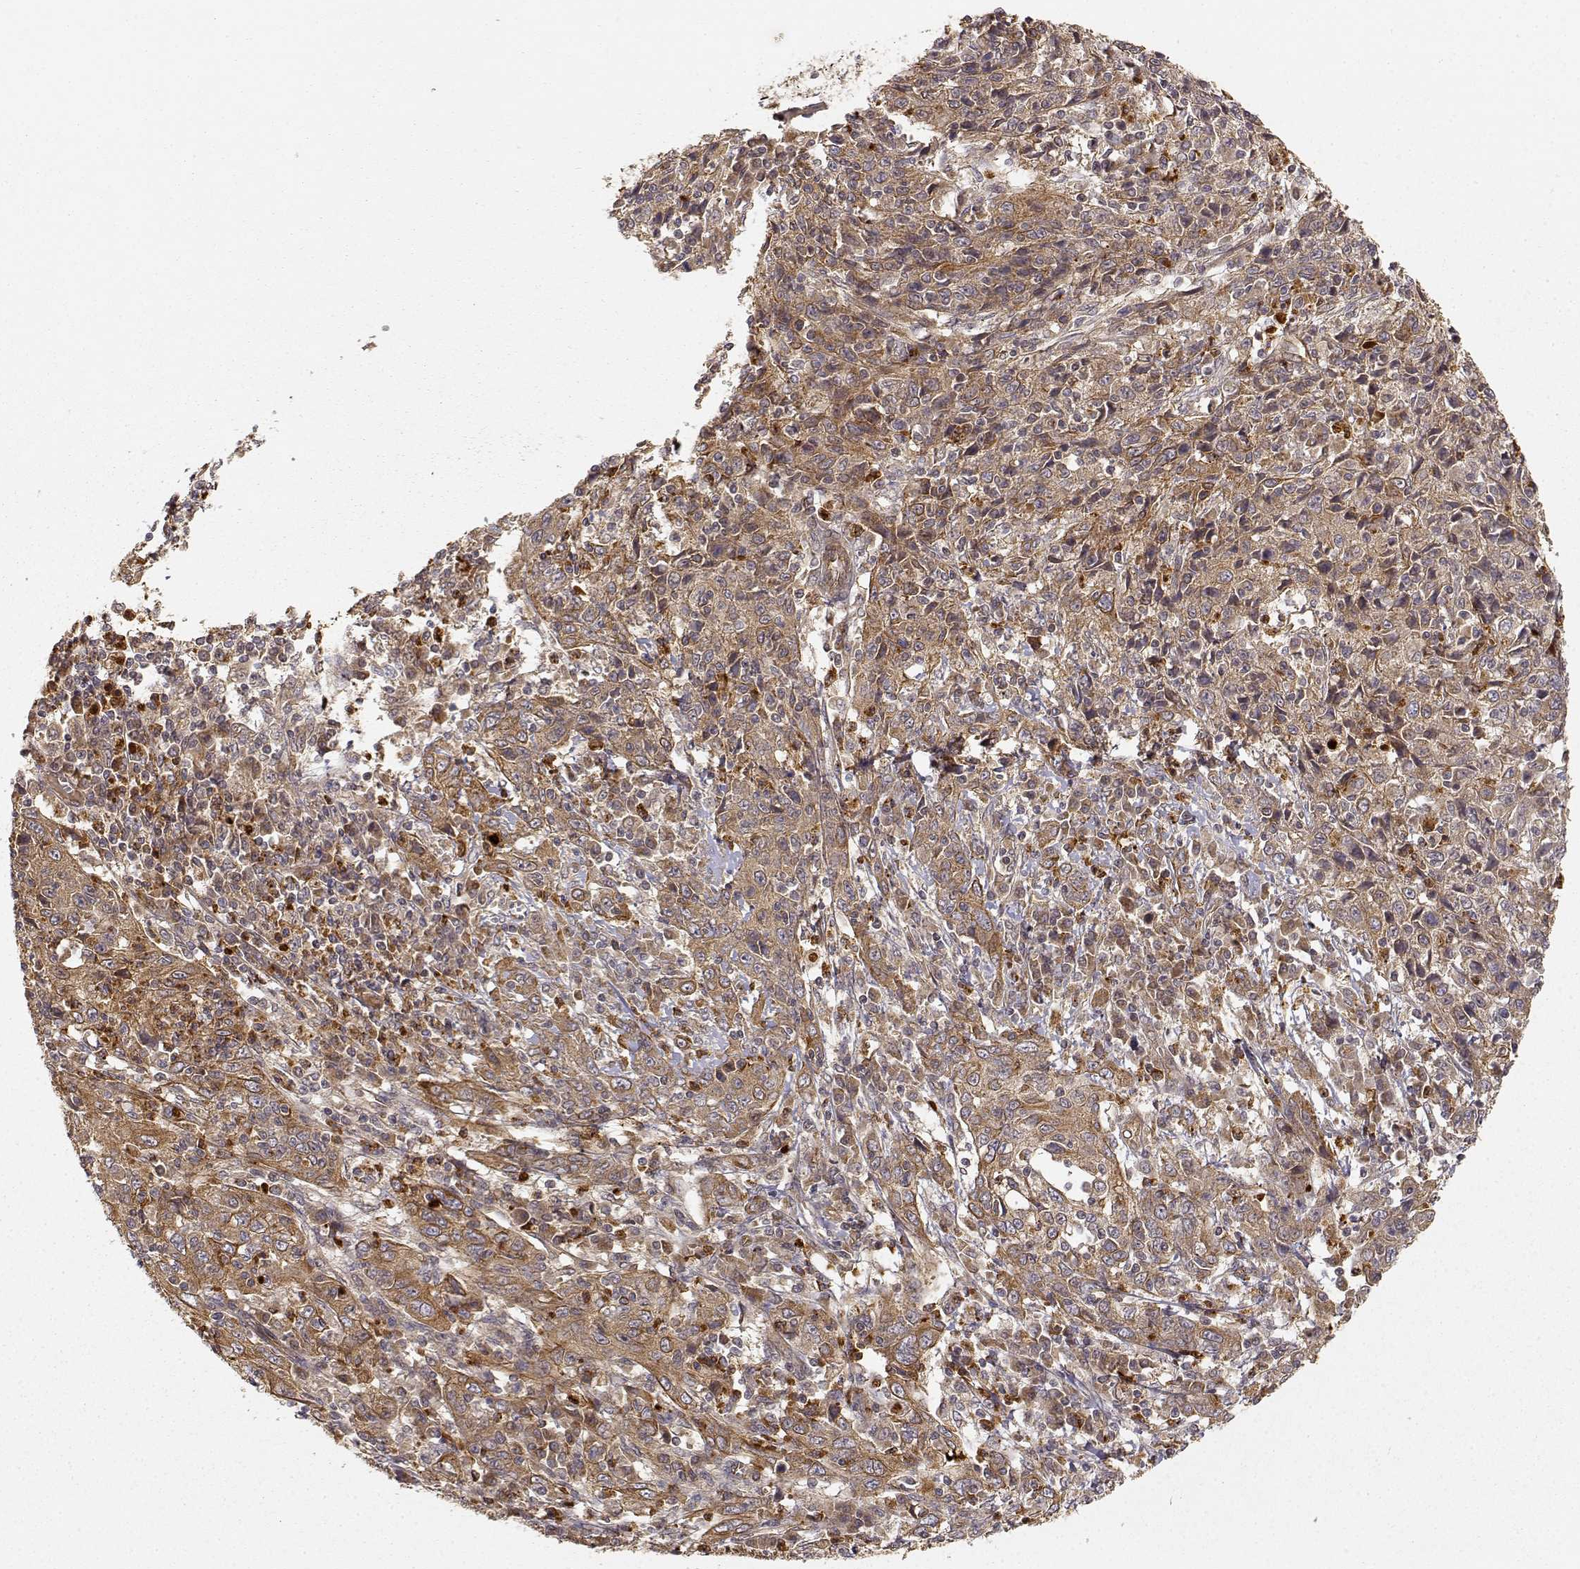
{"staining": {"intensity": "moderate", "quantity": ">75%", "location": "cytoplasmic/membranous"}, "tissue": "cervical cancer", "cell_type": "Tumor cells", "image_type": "cancer", "snomed": [{"axis": "morphology", "description": "Squamous cell carcinoma, NOS"}, {"axis": "topography", "description": "Cervix"}], "caption": "Immunohistochemical staining of squamous cell carcinoma (cervical) exhibits moderate cytoplasmic/membranous protein expression in approximately >75% of tumor cells.", "gene": "CDK5RAP2", "patient": {"sex": "female", "age": 46}}